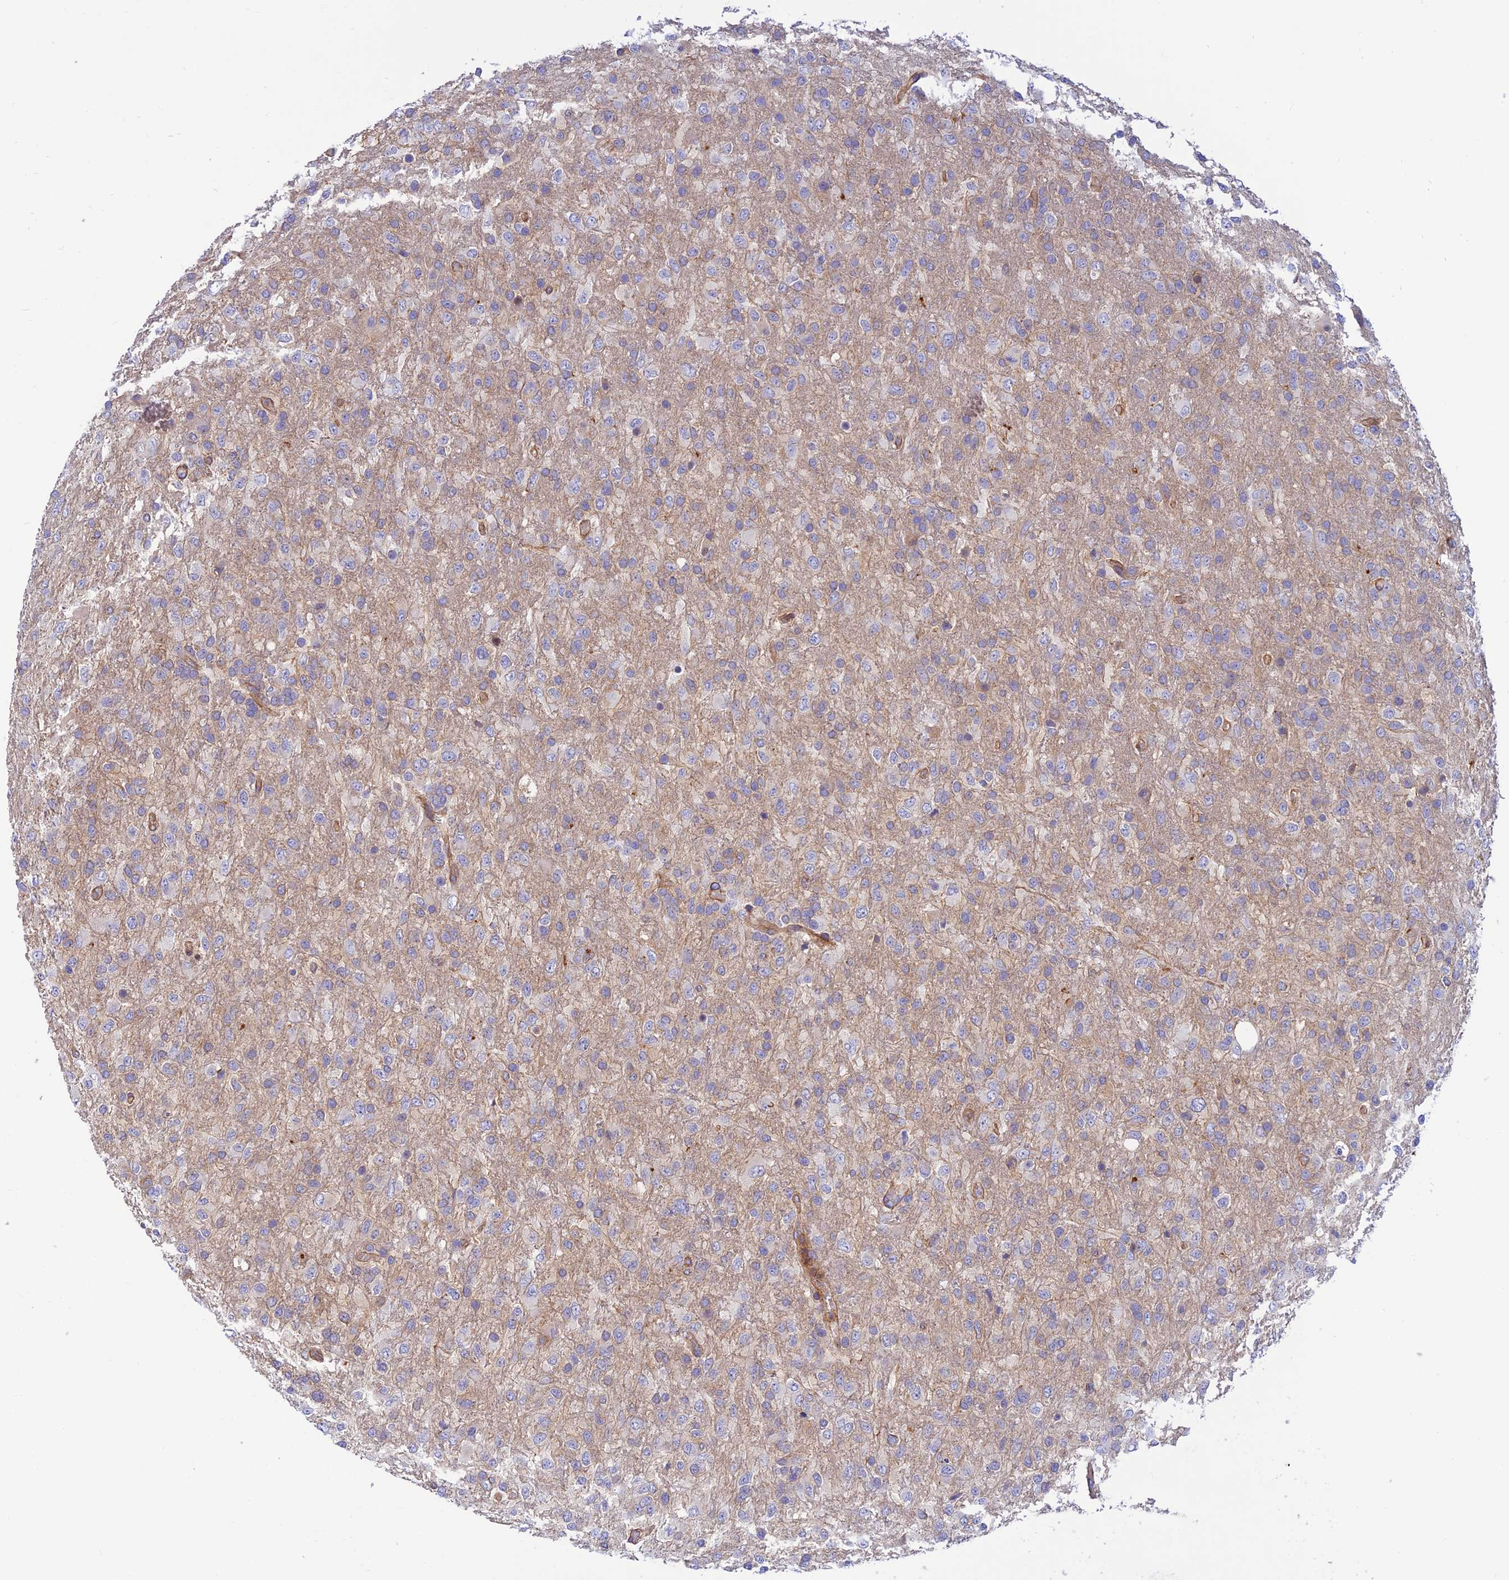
{"staining": {"intensity": "negative", "quantity": "none", "location": "none"}, "tissue": "glioma", "cell_type": "Tumor cells", "image_type": "cancer", "snomed": [{"axis": "morphology", "description": "Glioma, malignant, High grade"}, {"axis": "topography", "description": "Brain"}], "caption": "Glioma was stained to show a protein in brown. There is no significant positivity in tumor cells. (Brightfield microscopy of DAB (3,3'-diaminobenzidine) immunohistochemistry (IHC) at high magnification).", "gene": "PPP1R12C", "patient": {"sex": "female", "age": 74}}